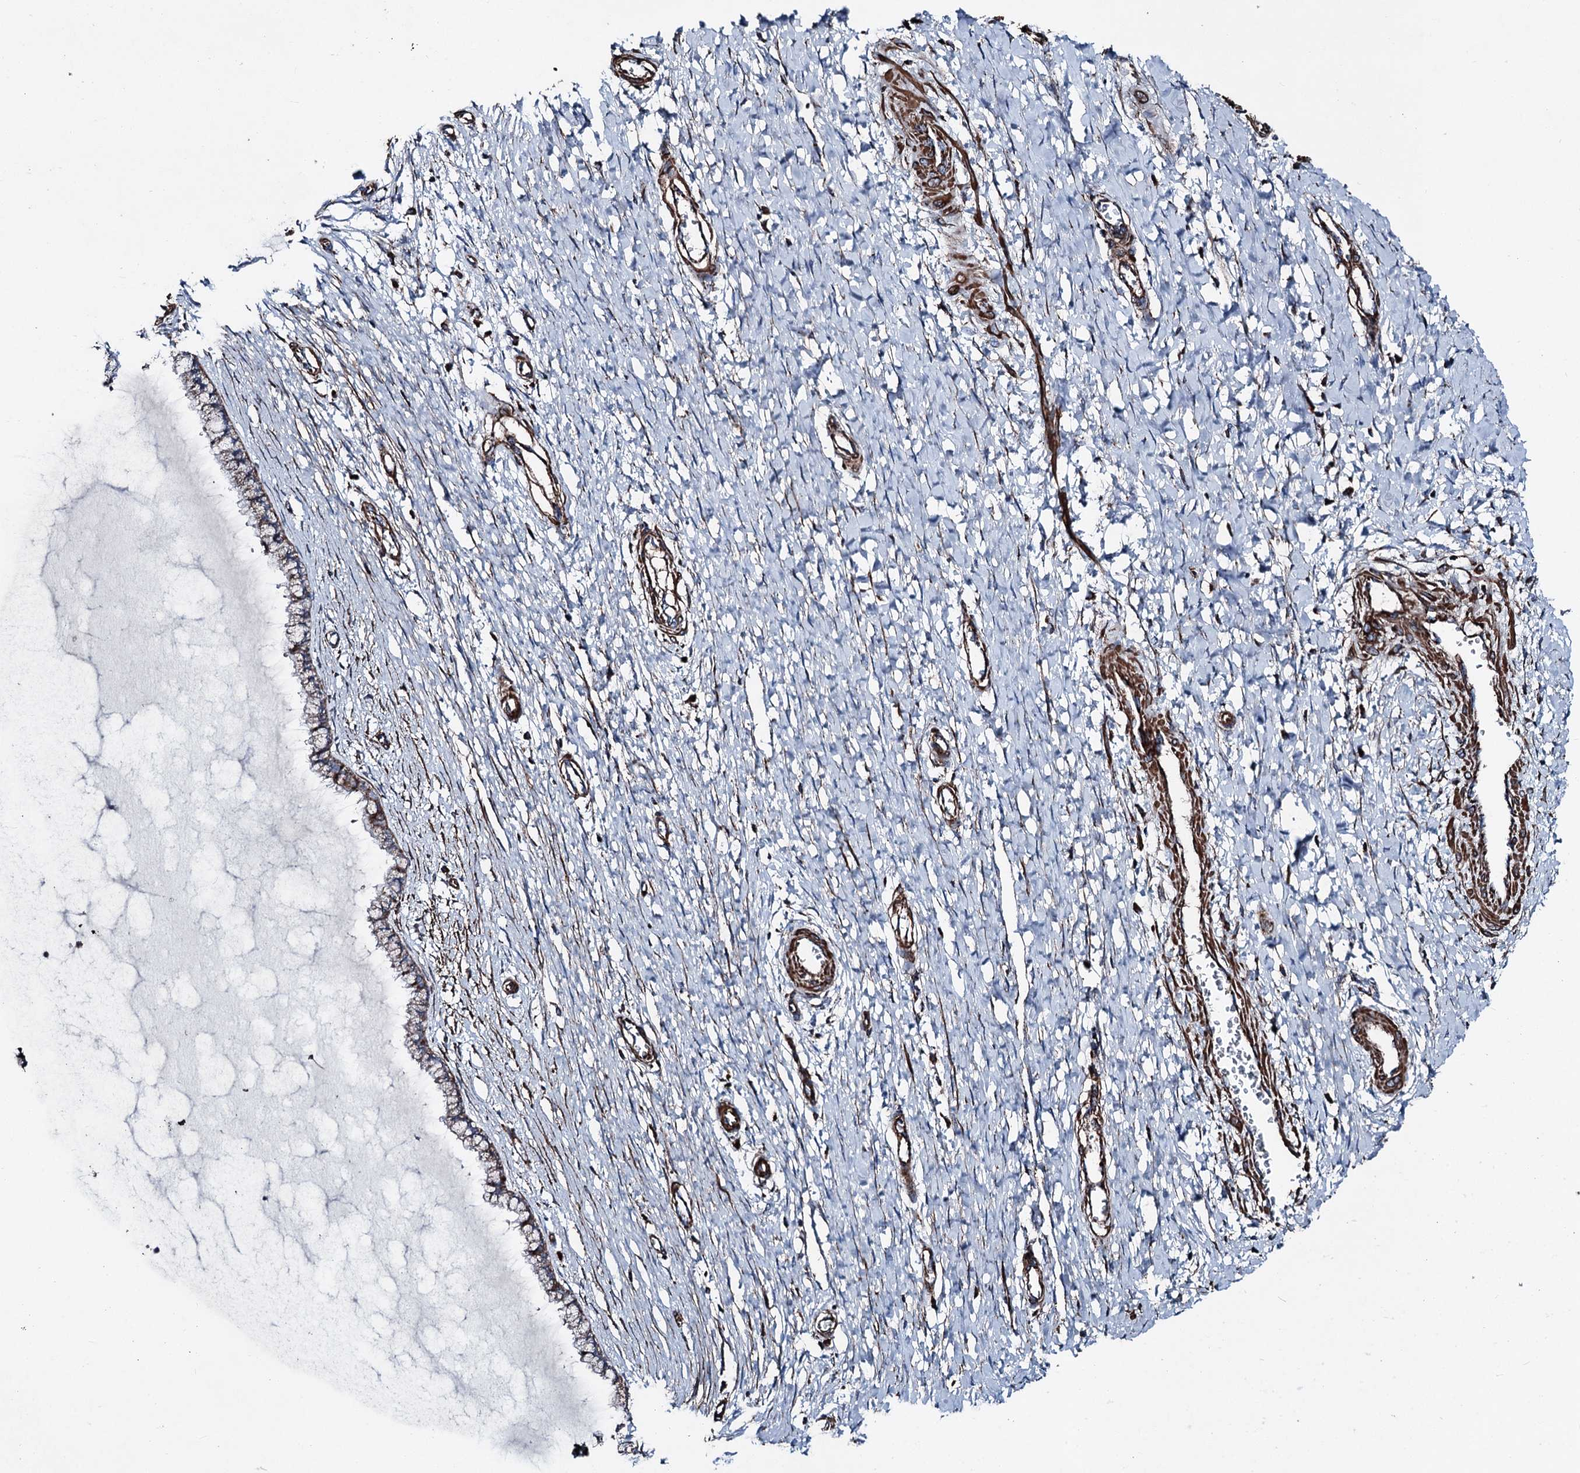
{"staining": {"intensity": "moderate", "quantity": "25%-75%", "location": "cytoplasmic/membranous"}, "tissue": "cervix", "cell_type": "Glandular cells", "image_type": "normal", "snomed": [{"axis": "morphology", "description": "Normal tissue, NOS"}, {"axis": "topography", "description": "Cervix"}], "caption": "The image shows staining of unremarkable cervix, revealing moderate cytoplasmic/membranous protein staining (brown color) within glandular cells. Using DAB (3,3'-diaminobenzidine) (brown) and hematoxylin (blue) stains, captured at high magnification using brightfield microscopy.", "gene": "DDIAS", "patient": {"sex": "female", "age": 55}}